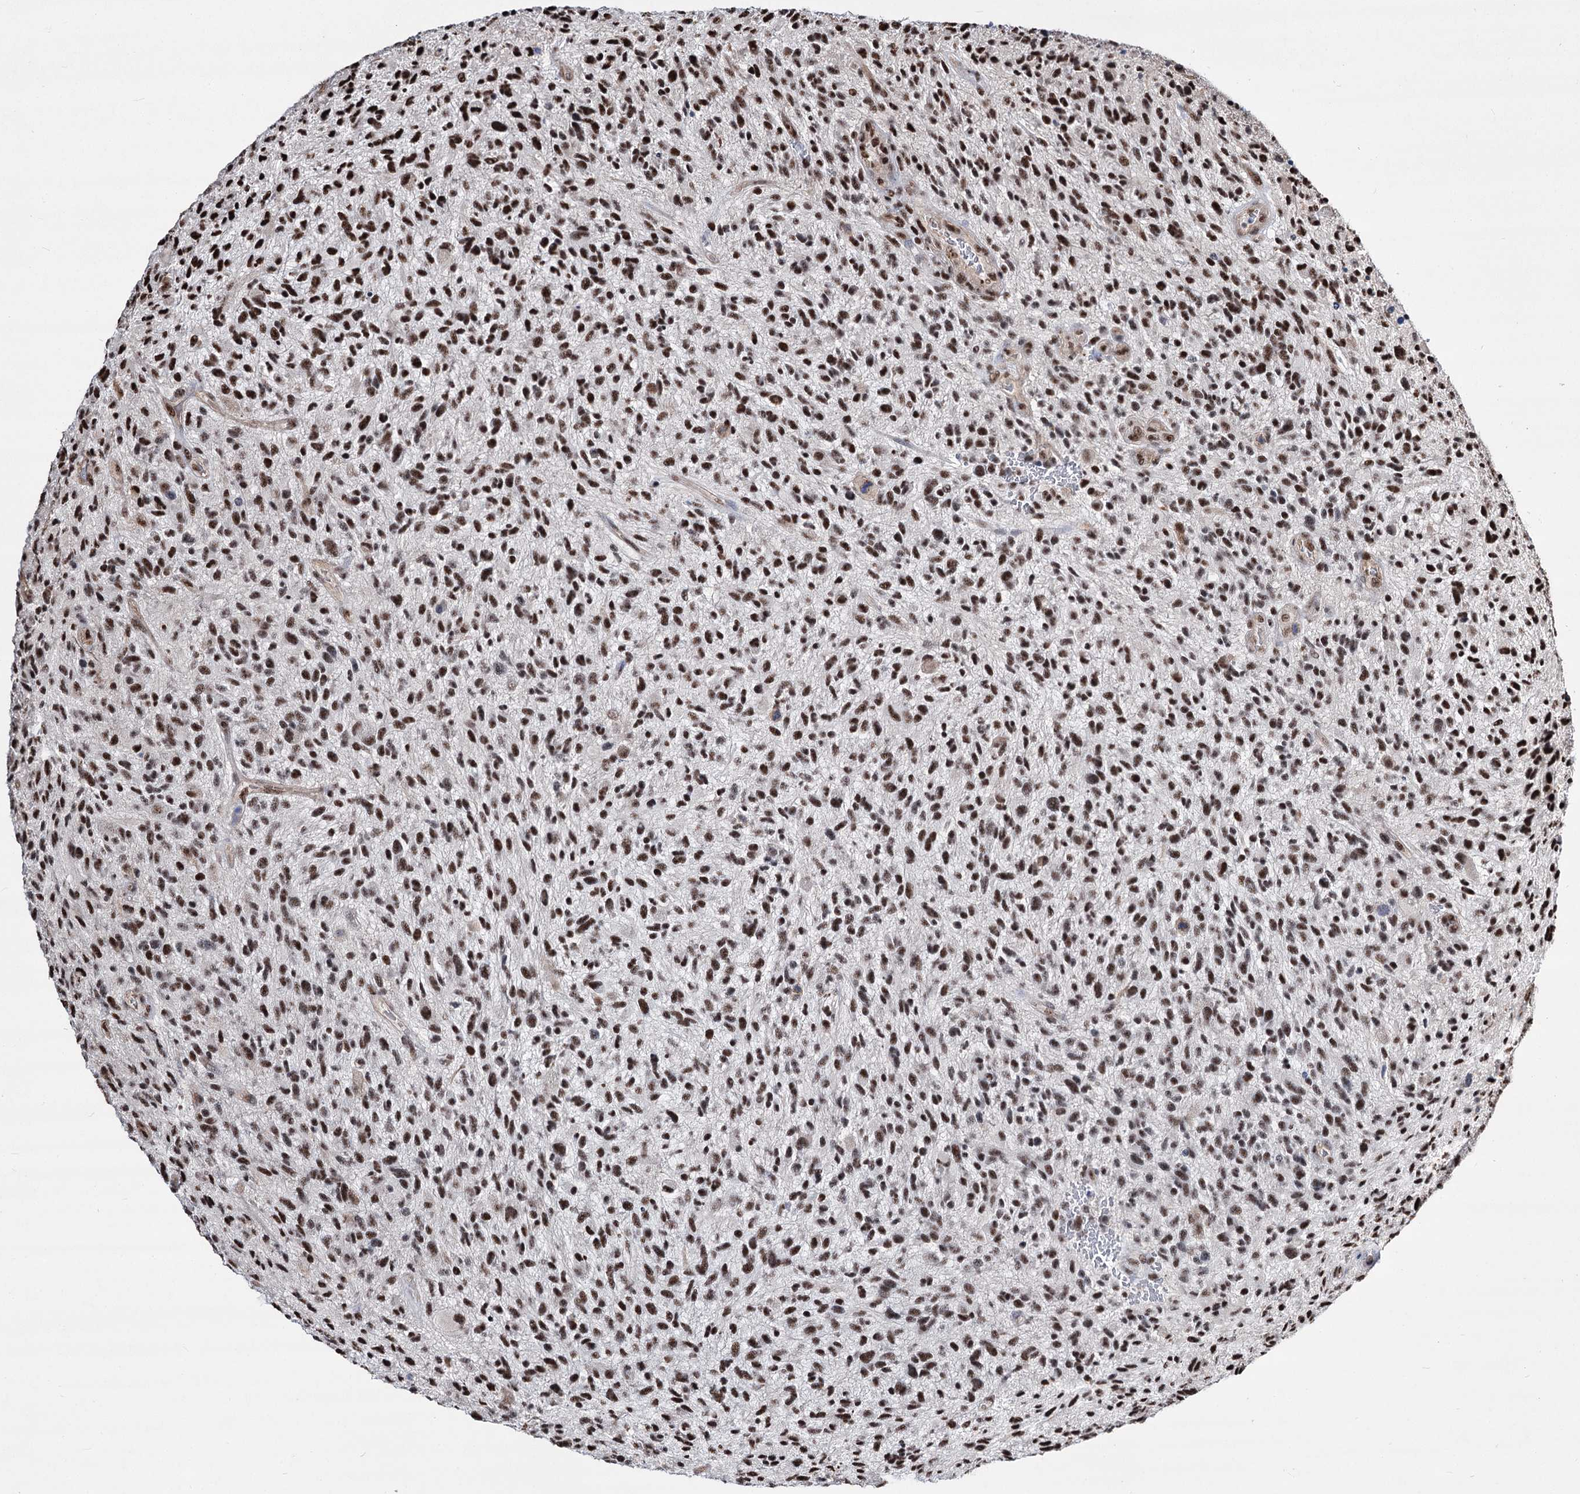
{"staining": {"intensity": "moderate", "quantity": ">75%", "location": "nuclear"}, "tissue": "glioma", "cell_type": "Tumor cells", "image_type": "cancer", "snomed": [{"axis": "morphology", "description": "Glioma, malignant, High grade"}, {"axis": "topography", "description": "Brain"}], "caption": "Immunohistochemistry (IHC) photomicrograph of malignant glioma (high-grade) stained for a protein (brown), which demonstrates medium levels of moderate nuclear positivity in about >75% of tumor cells.", "gene": "CHMP7", "patient": {"sex": "male", "age": 47}}